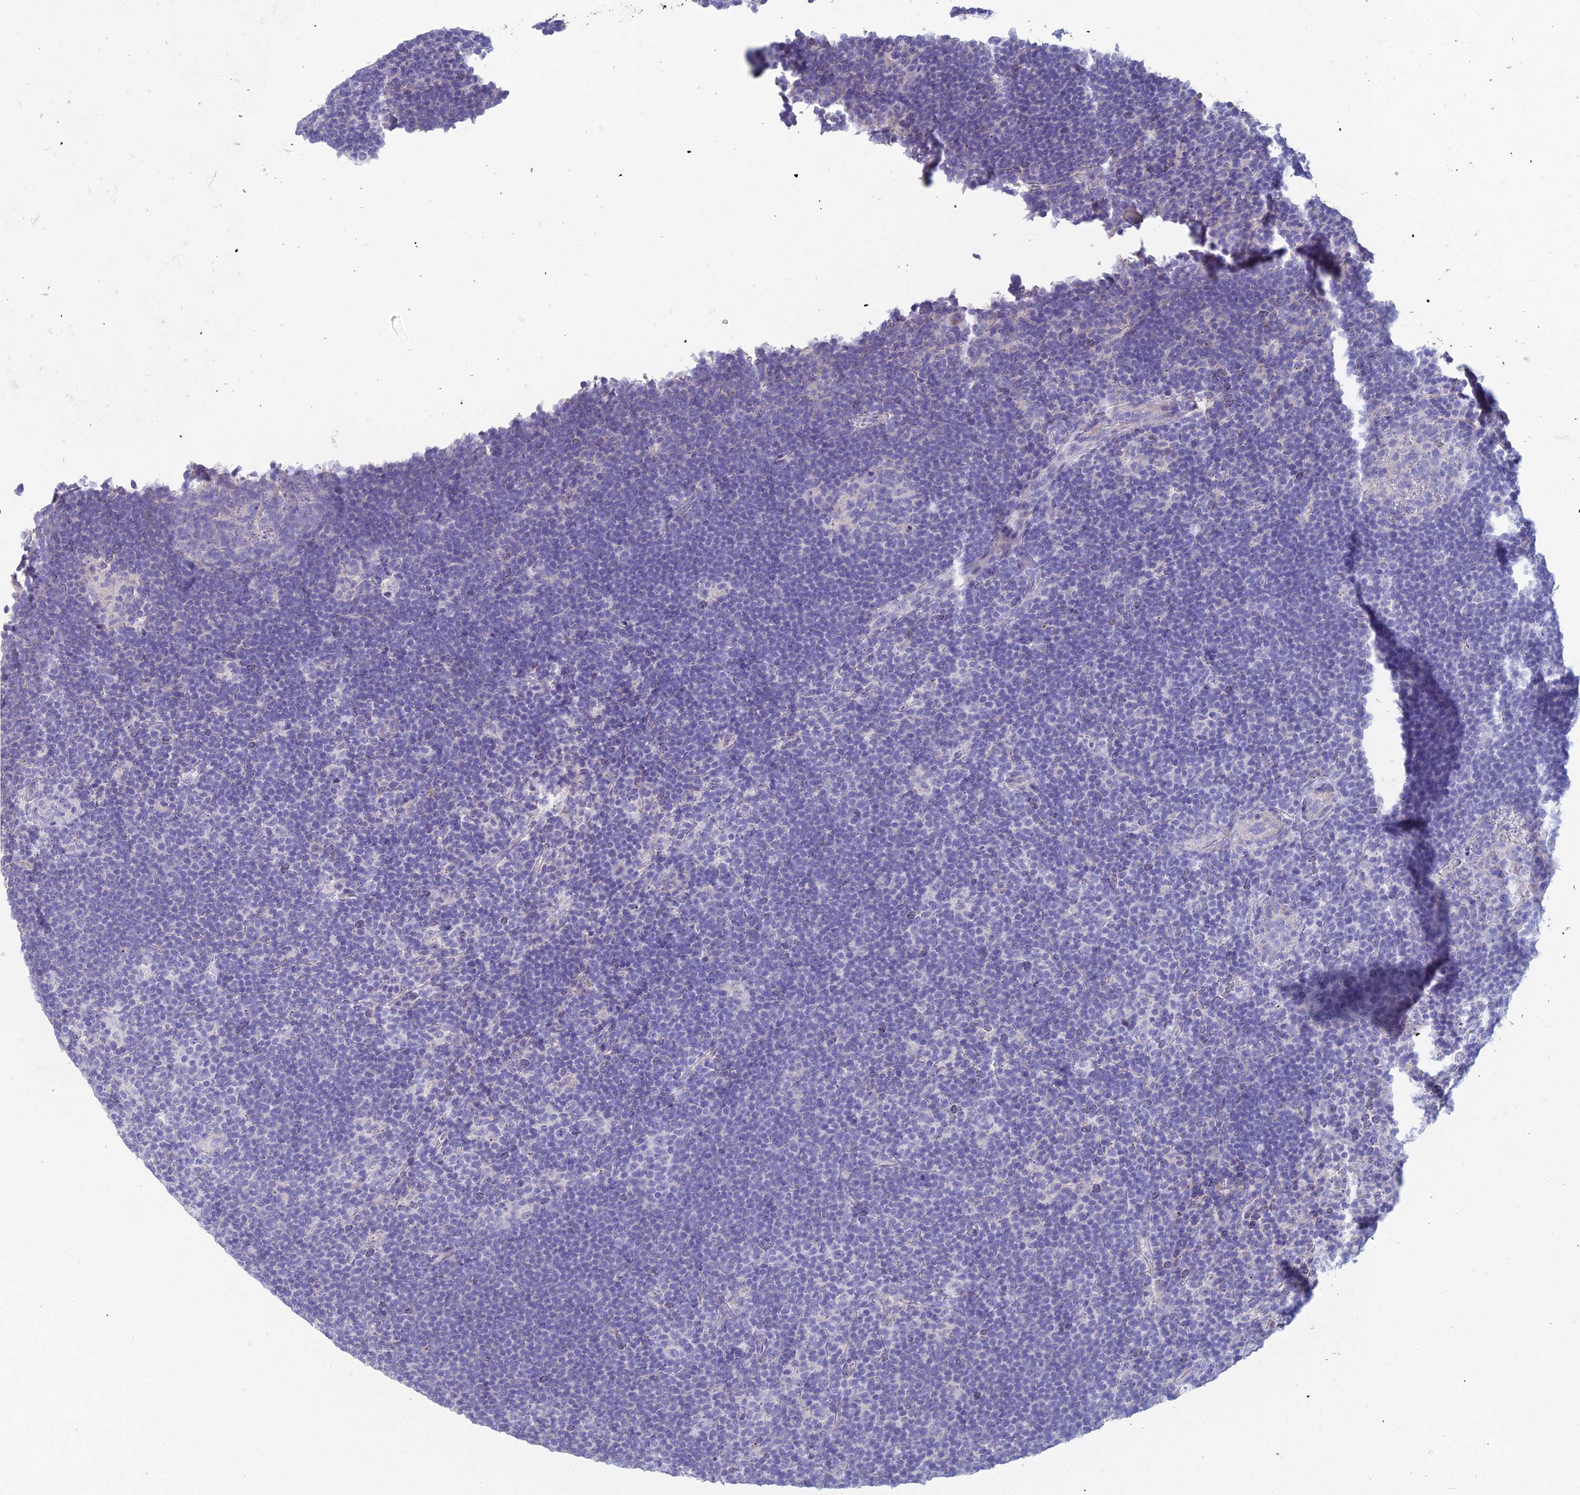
{"staining": {"intensity": "negative", "quantity": "none", "location": "none"}, "tissue": "lymphoma", "cell_type": "Tumor cells", "image_type": "cancer", "snomed": [{"axis": "morphology", "description": "Hodgkin's disease, NOS"}, {"axis": "topography", "description": "Lymph node"}], "caption": "A histopathology image of human lymphoma is negative for staining in tumor cells.", "gene": "NCAM1", "patient": {"sex": "female", "age": 57}}